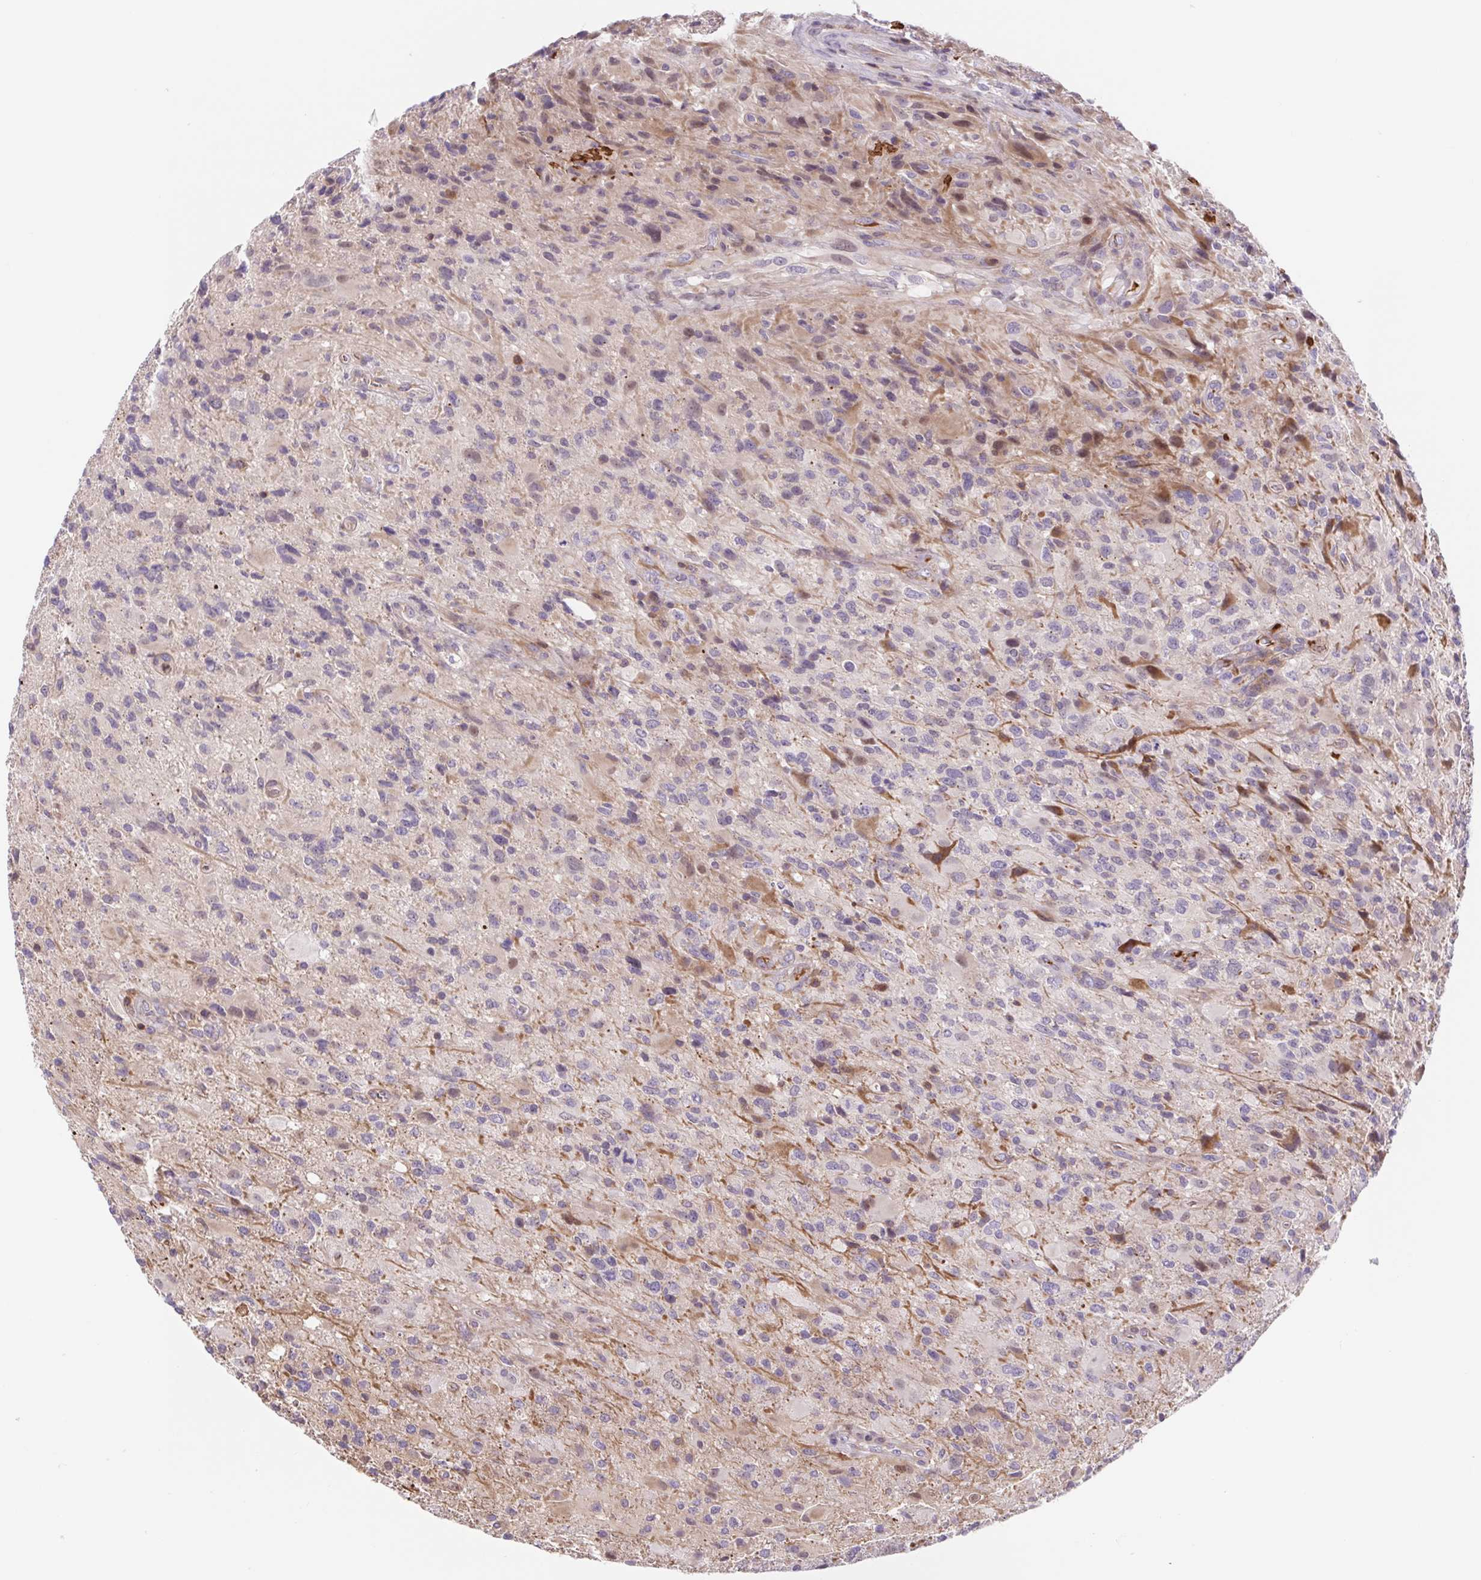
{"staining": {"intensity": "negative", "quantity": "none", "location": "none"}, "tissue": "glioma", "cell_type": "Tumor cells", "image_type": "cancer", "snomed": [{"axis": "morphology", "description": "Glioma, malignant, High grade"}, {"axis": "topography", "description": "Brain"}], "caption": "The photomicrograph demonstrates no significant expression in tumor cells of malignant glioma (high-grade). (Brightfield microscopy of DAB (3,3'-diaminobenzidine) immunohistochemistry at high magnification).", "gene": "TPRG1", "patient": {"sex": "male", "age": 53}}